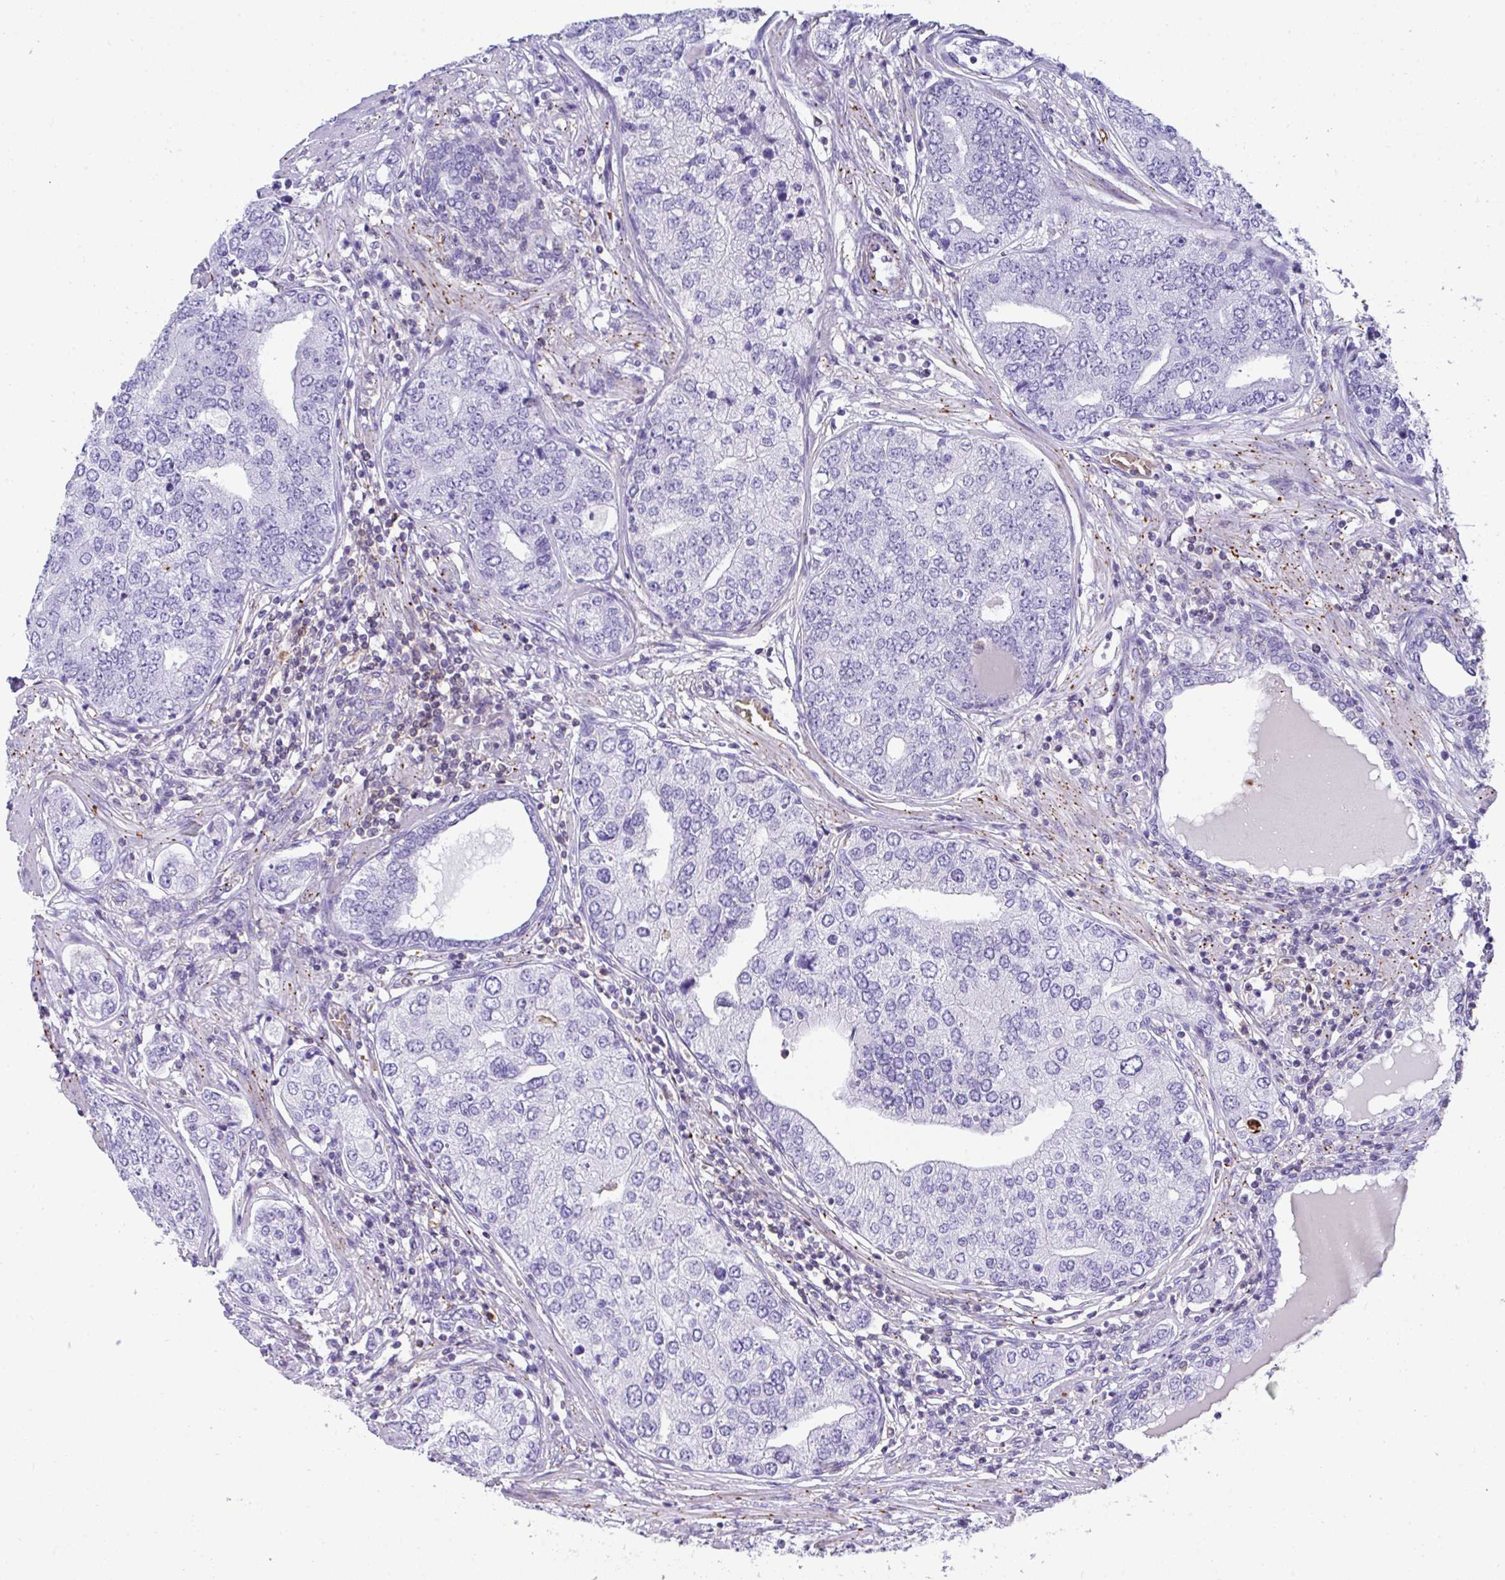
{"staining": {"intensity": "negative", "quantity": "none", "location": "none"}, "tissue": "prostate cancer", "cell_type": "Tumor cells", "image_type": "cancer", "snomed": [{"axis": "morphology", "description": "Adenocarcinoma, High grade"}, {"axis": "topography", "description": "Prostate"}], "caption": "An image of prostate cancer stained for a protein reveals no brown staining in tumor cells.", "gene": "TNFAIP8", "patient": {"sex": "male", "age": 60}}